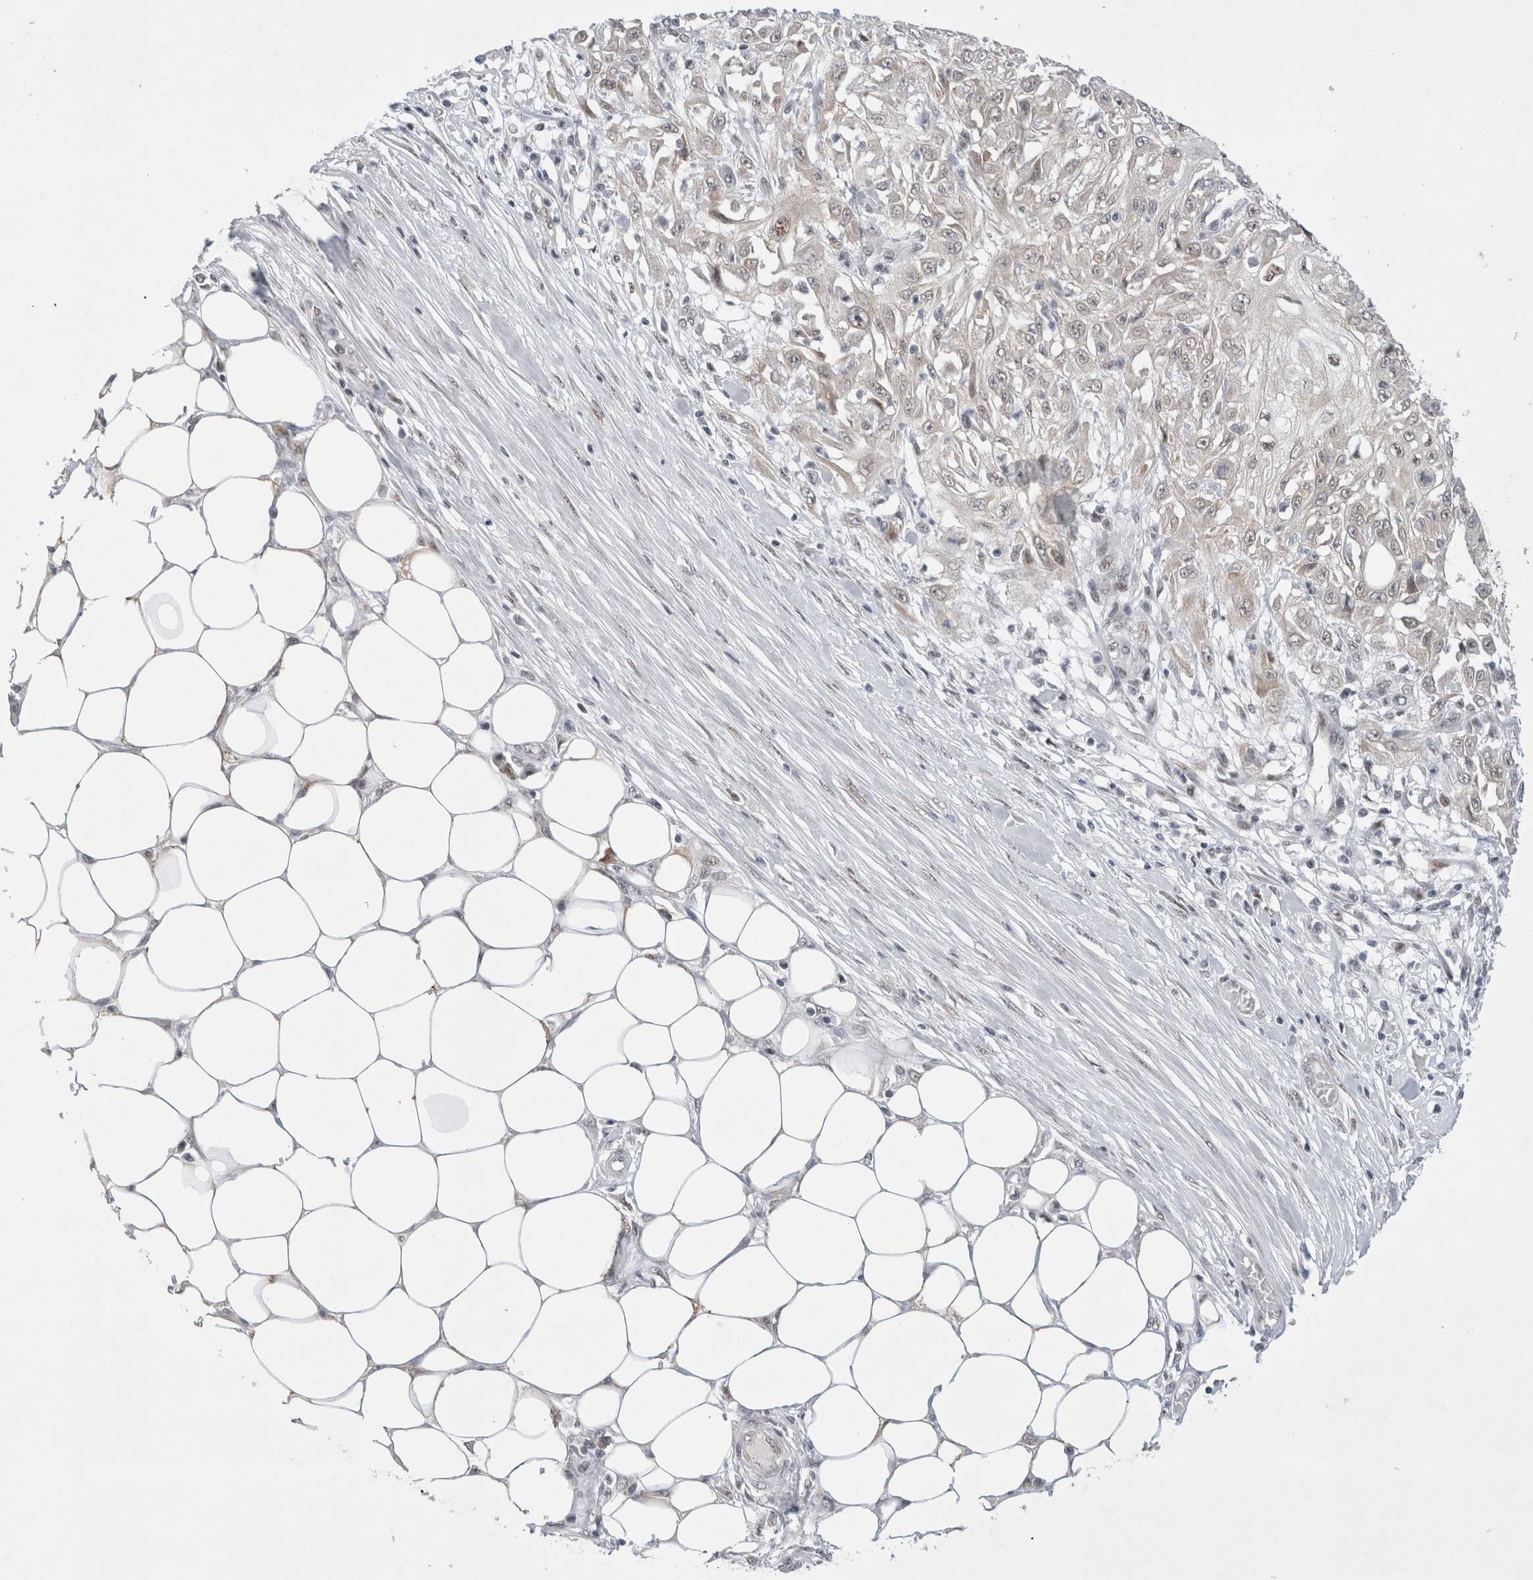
{"staining": {"intensity": "weak", "quantity": "<25%", "location": "nuclear"}, "tissue": "skin cancer", "cell_type": "Tumor cells", "image_type": "cancer", "snomed": [{"axis": "morphology", "description": "Squamous cell carcinoma, NOS"}, {"axis": "morphology", "description": "Squamous cell carcinoma, metastatic, NOS"}, {"axis": "topography", "description": "Skin"}, {"axis": "topography", "description": "Lymph node"}], "caption": "This micrograph is of squamous cell carcinoma (skin) stained with immunohistochemistry (IHC) to label a protein in brown with the nuclei are counter-stained blue. There is no positivity in tumor cells.", "gene": "WIPF2", "patient": {"sex": "male", "age": 75}}